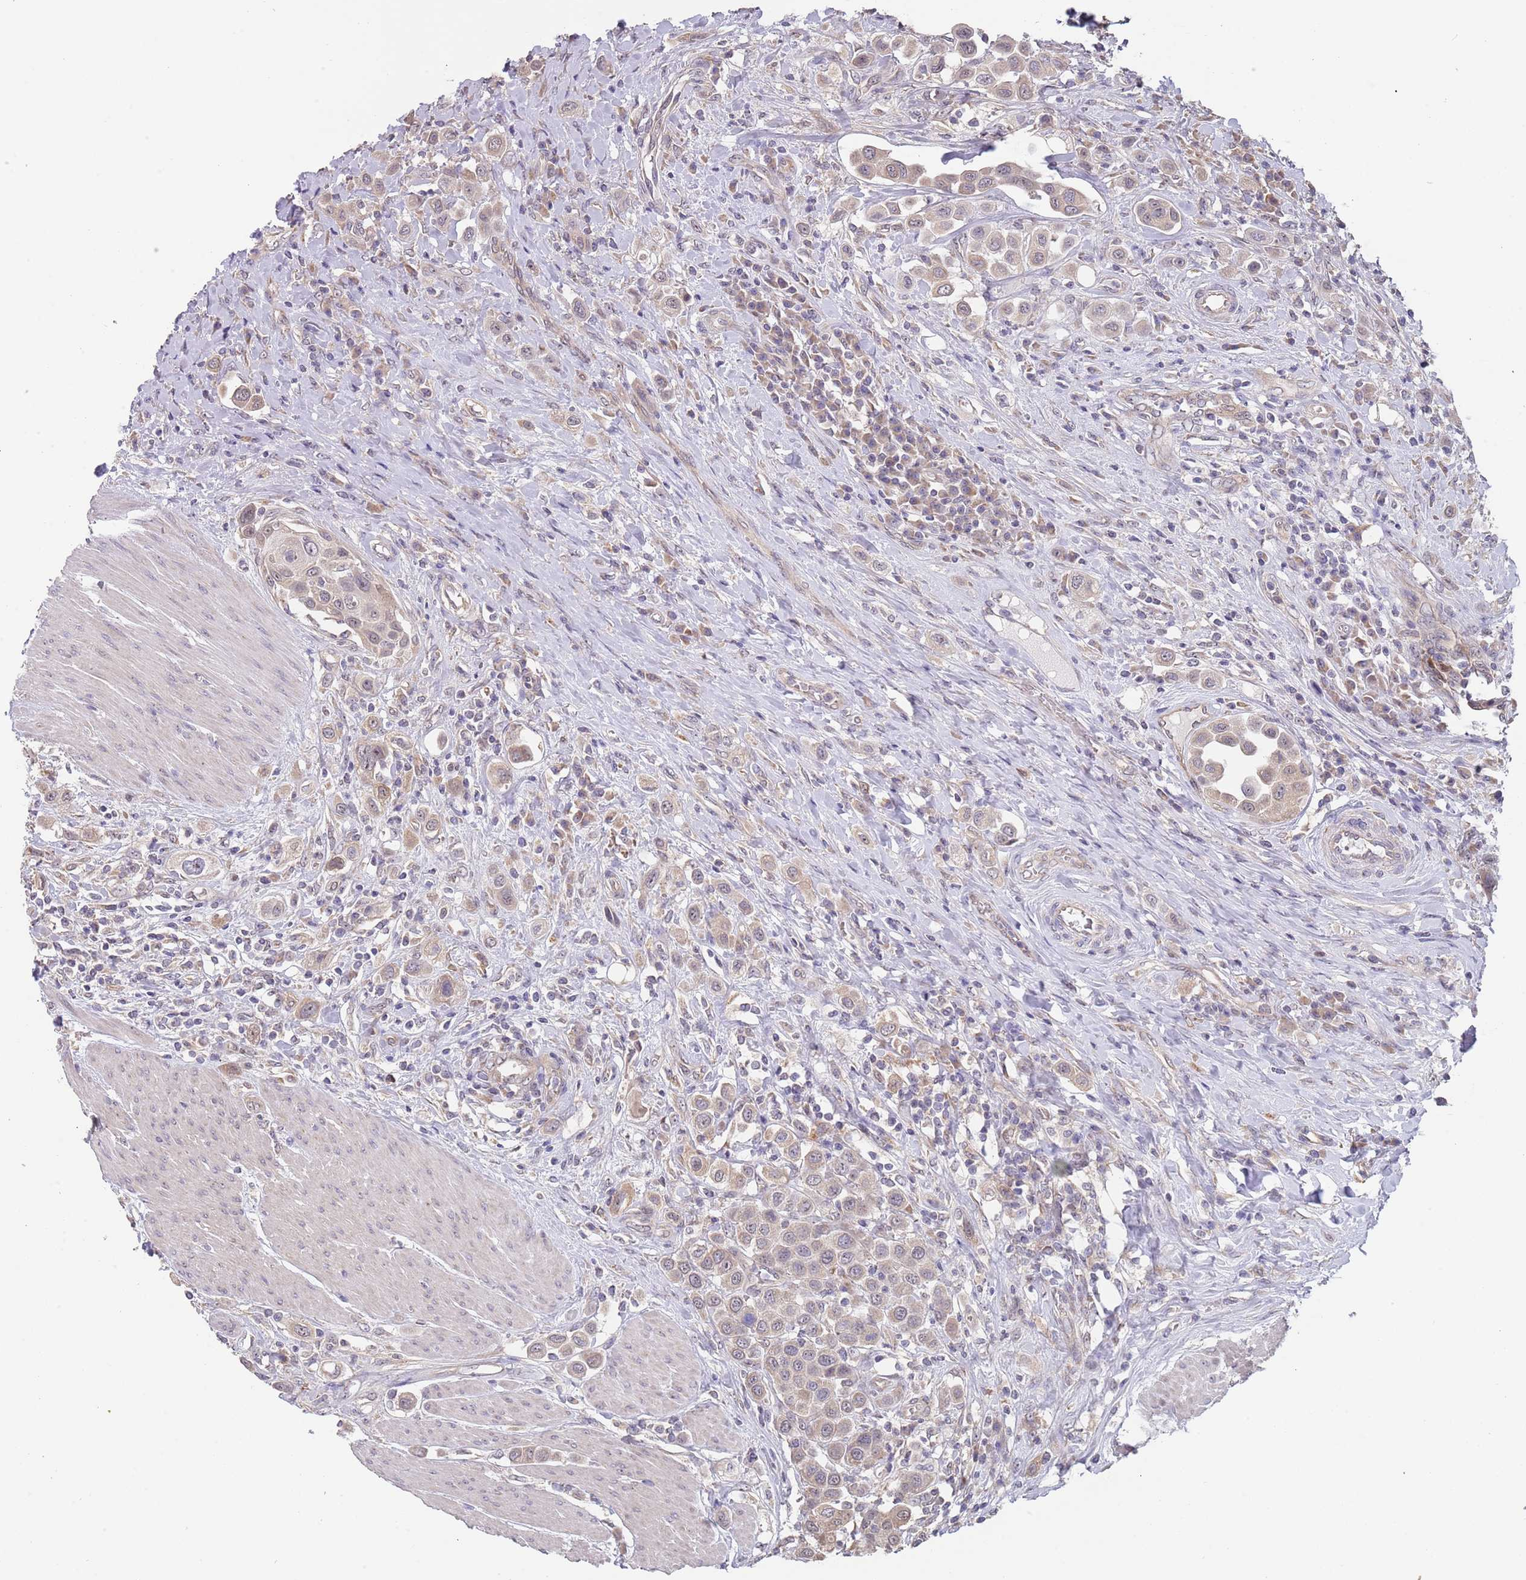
{"staining": {"intensity": "weak", "quantity": "25%-75%", "location": "cytoplasmic/membranous,nuclear"}, "tissue": "urothelial cancer", "cell_type": "Tumor cells", "image_type": "cancer", "snomed": [{"axis": "morphology", "description": "Urothelial carcinoma, High grade"}, {"axis": "topography", "description": "Urinary bladder"}], "caption": "The photomicrograph shows a brown stain indicating the presence of a protein in the cytoplasmic/membranous and nuclear of tumor cells in high-grade urothelial carcinoma.", "gene": "TMEM64", "patient": {"sex": "male", "age": 50}}